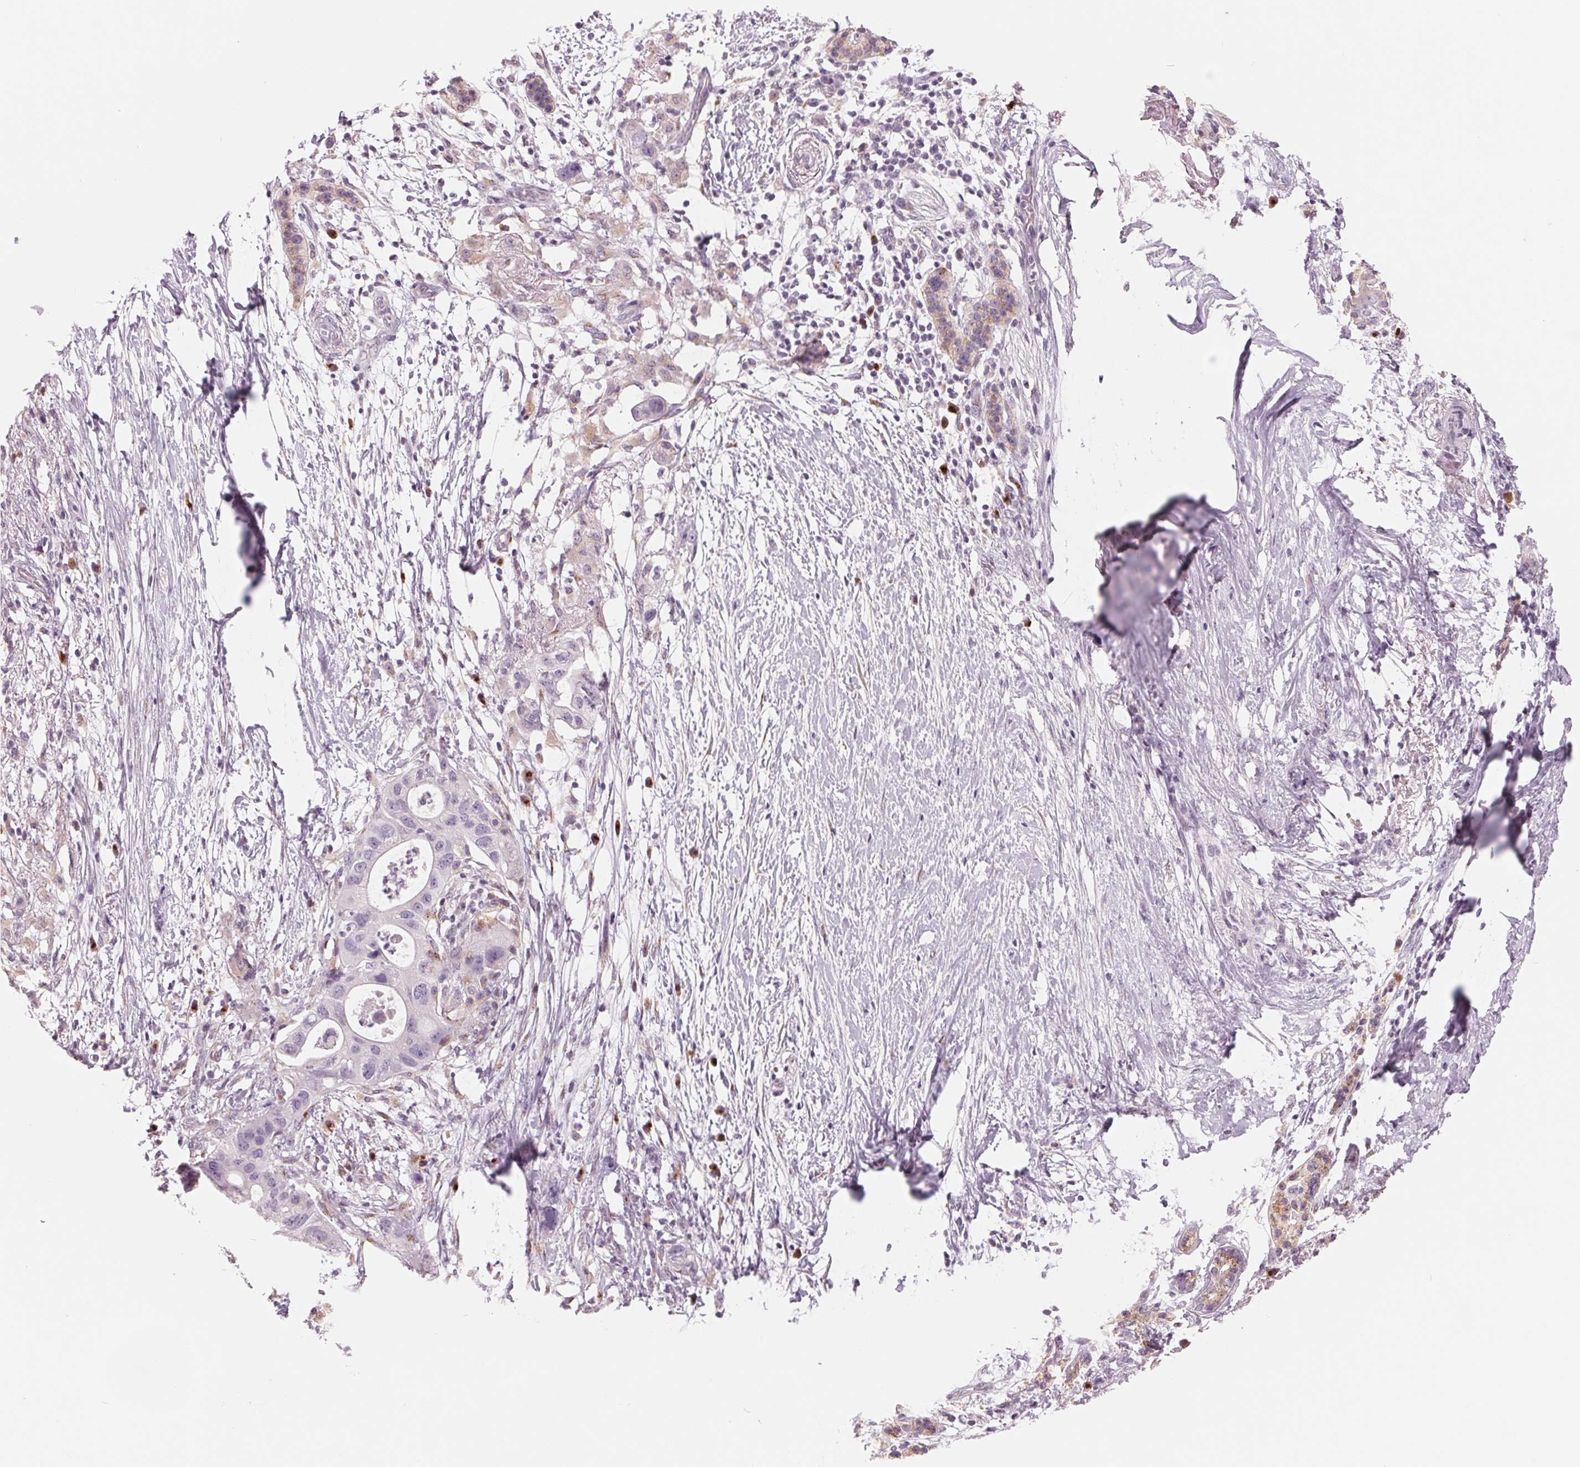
{"staining": {"intensity": "negative", "quantity": "none", "location": "none"}, "tissue": "pancreatic cancer", "cell_type": "Tumor cells", "image_type": "cancer", "snomed": [{"axis": "morphology", "description": "Adenocarcinoma, NOS"}, {"axis": "topography", "description": "Pancreas"}], "caption": "There is no significant expression in tumor cells of pancreatic adenocarcinoma.", "gene": "IL9R", "patient": {"sex": "female", "age": 72}}